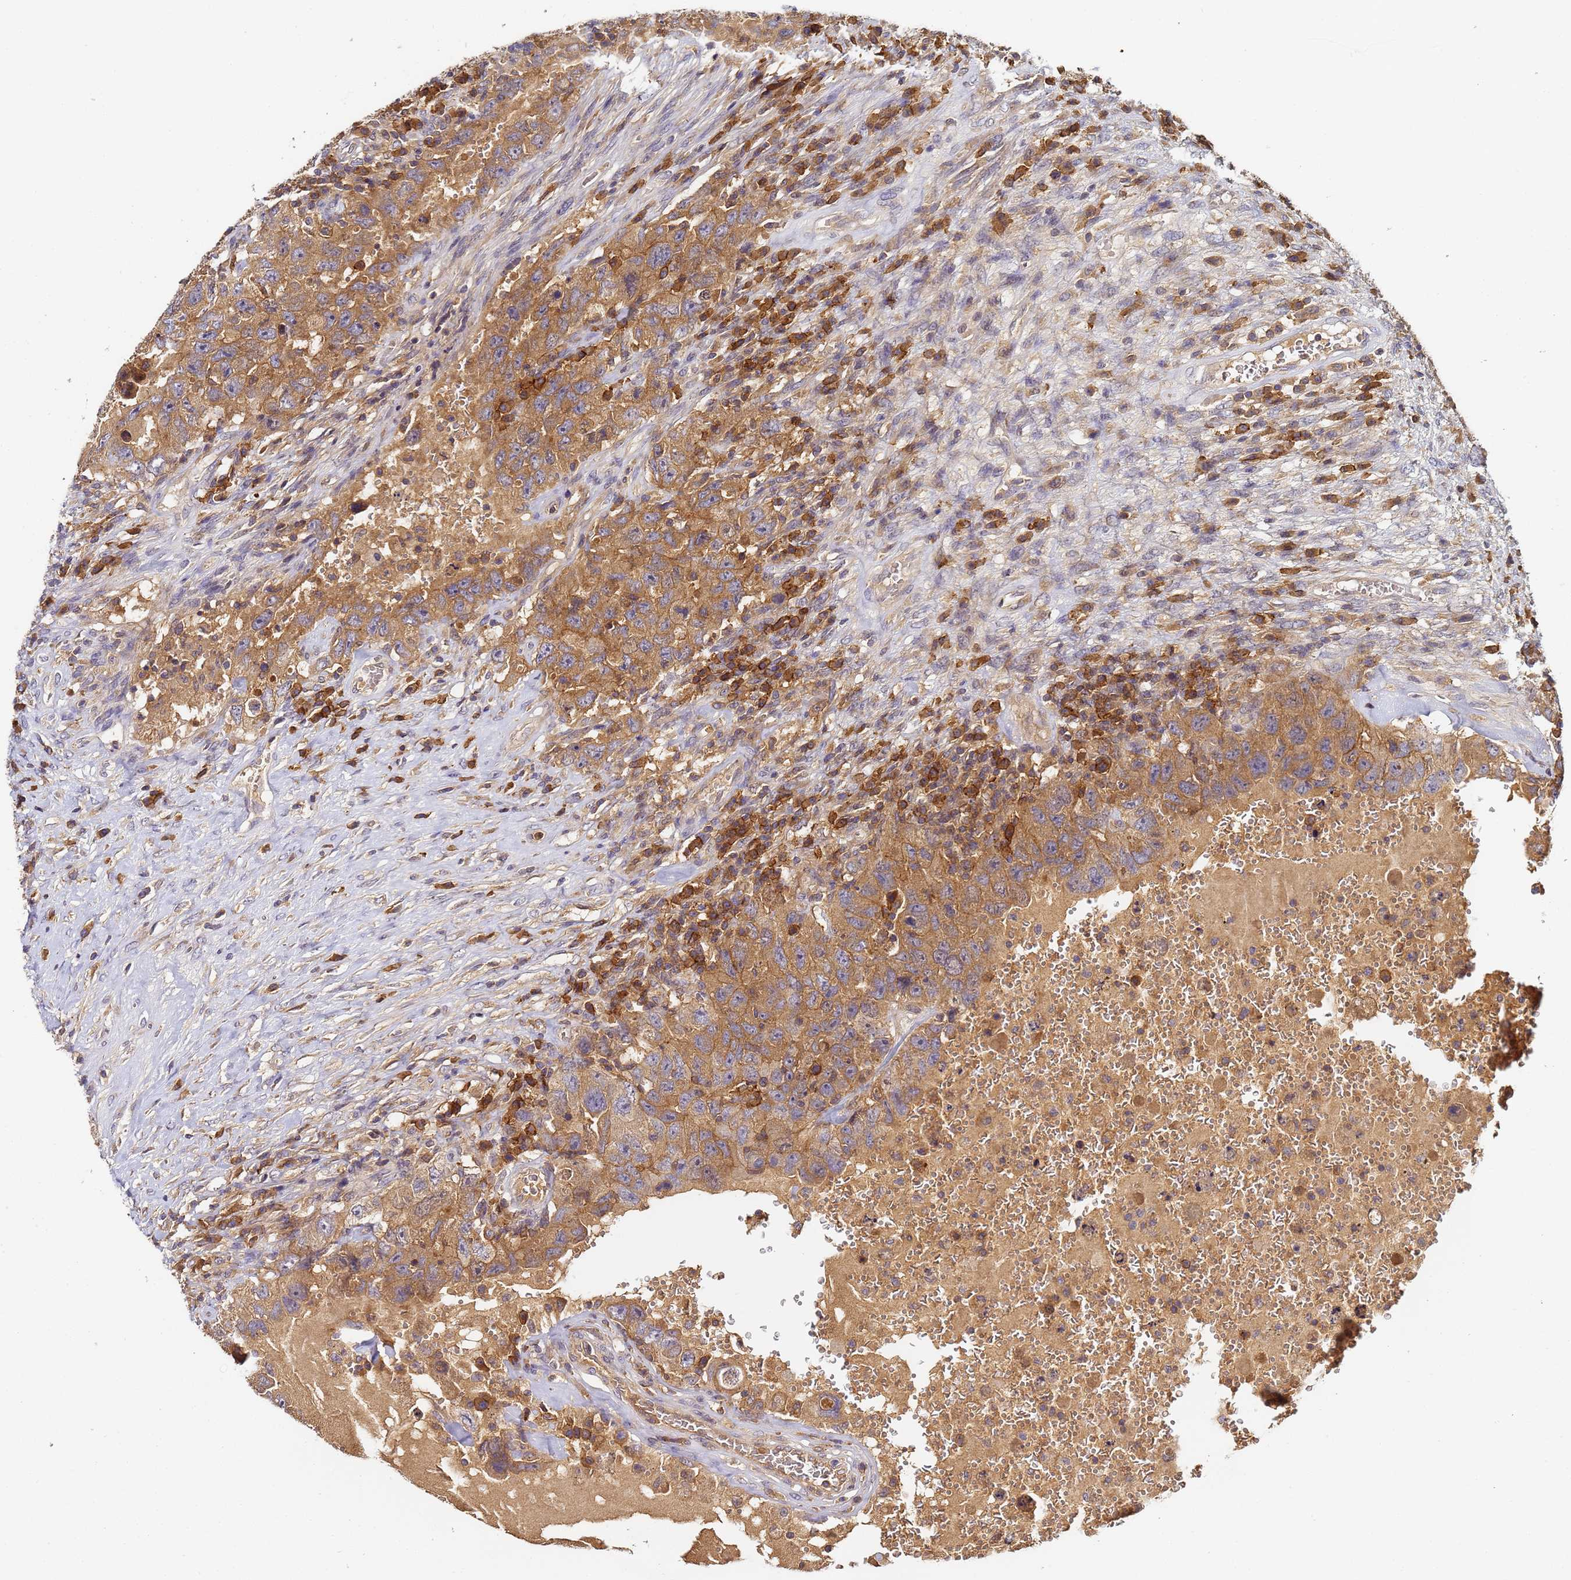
{"staining": {"intensity": "moderate", "quantity": ">75%", "location": "cytoplasmic/membranous"}, "tissue": "testis cancer", "cell_type": "Tumor cells", "image_type": "cancer", "snomed": [{"axis": "morphology", "description": "Carcinoma, Embryonal, NOS"}, {"axis": "topography", "description": "Testis"}], "caption": "Immunohistochemistry of embryonal carcinoma (testis) exhibits medium levels of moderate cytoplasmic/membranous expression in about >75% of tumor cells.", "gene": "LRRC69", "patient": {"sex": "male", "age": 26}}